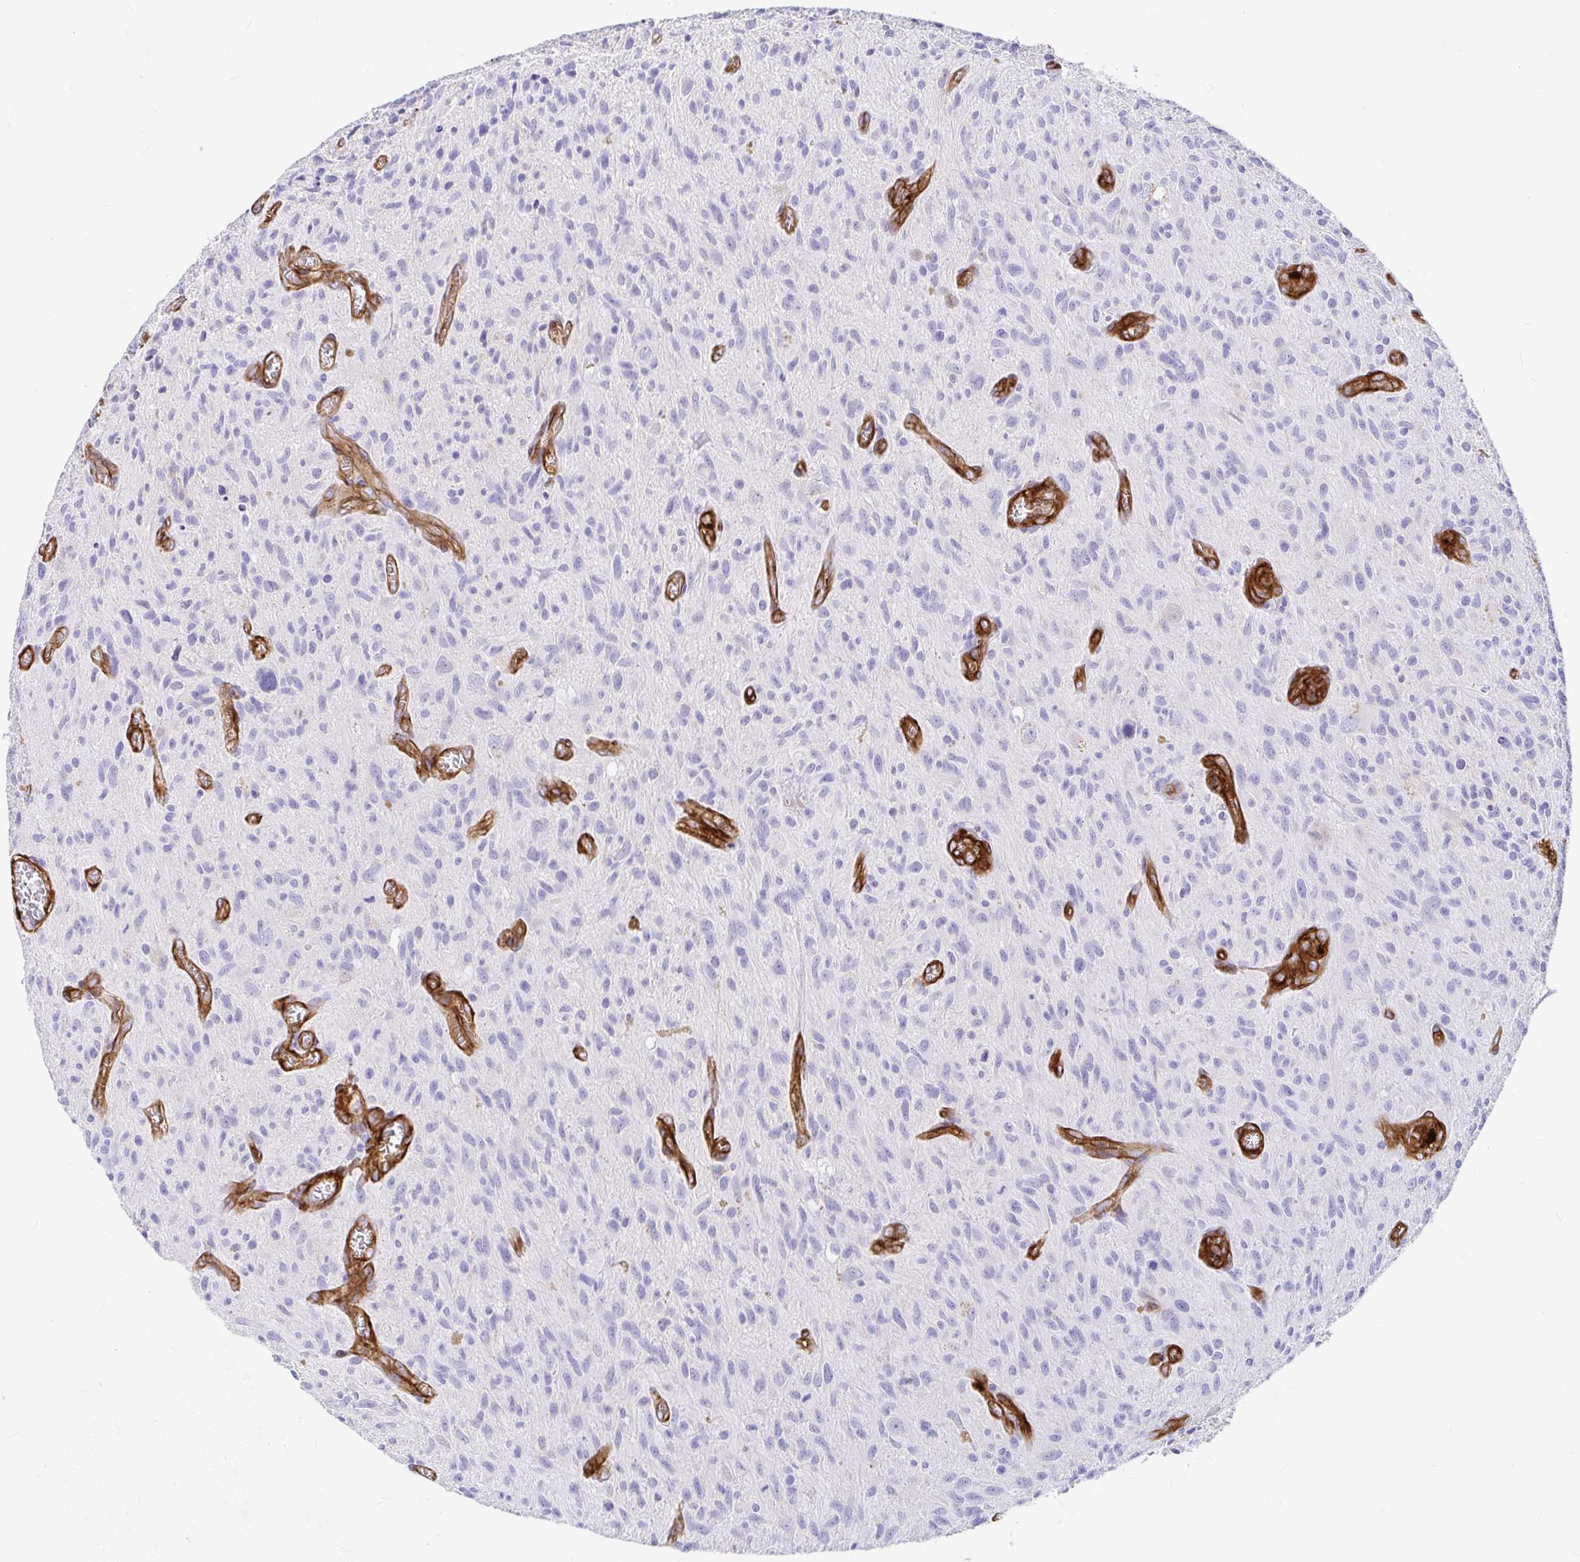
{"staining": {"intensity": "negative", "quantity": "none", "location": "none"}, "tissue": "glioma", "cell_type": "Tumor cells", "image_type": "cancer", "snomed": [{"axis": "morphology", "description": "Glioma, malignant, High grade"}, {"axis": "topography", "description": "Brain"}], "caption": "This is an IHC histopathology image of human malignant high-grade glioma. There is no positivity in tumor cells.", "gene": "MYO1B", "patient": {"sex": "male", "age": 75}}